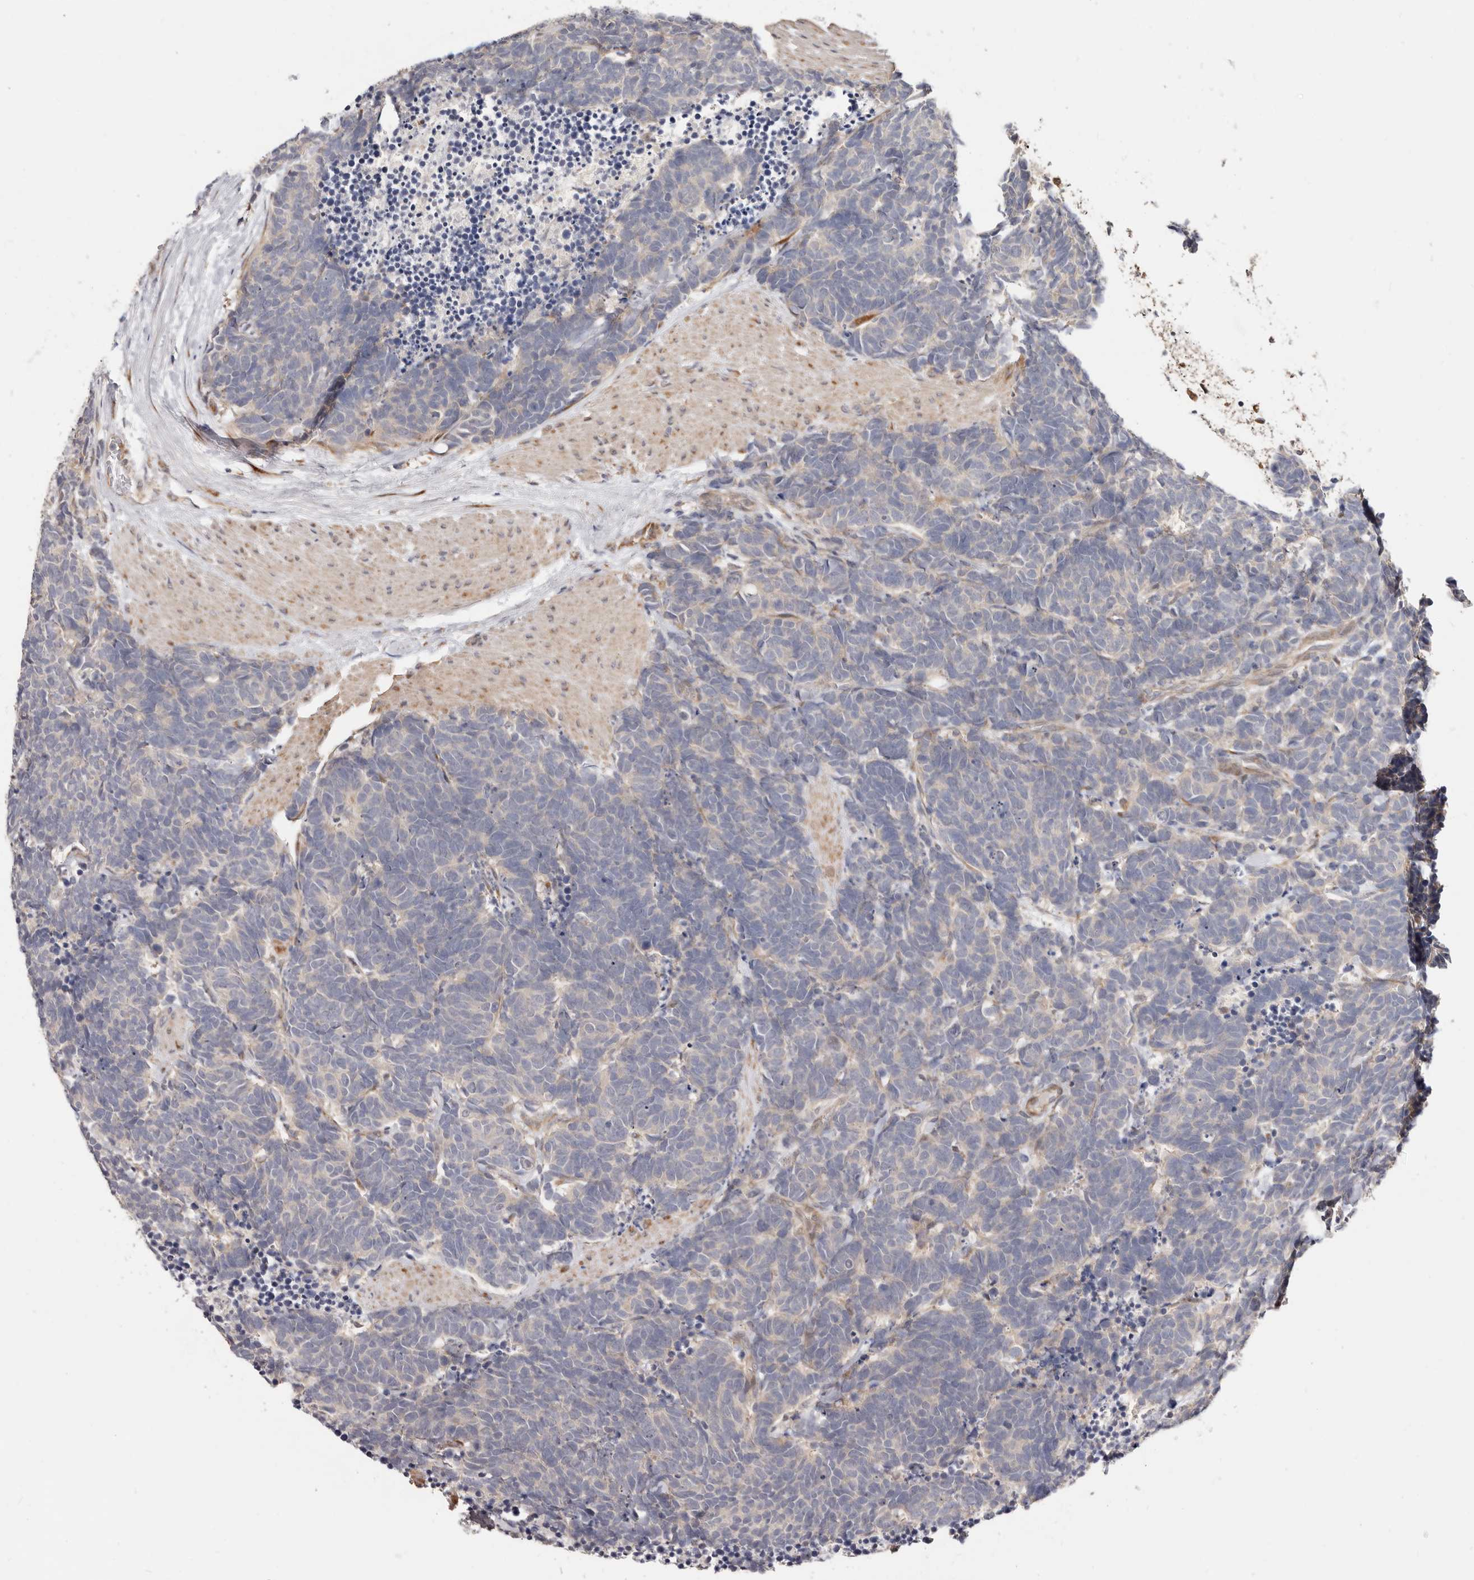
{"staining": {"intensity": "negative", "quantity": "none", "location": "none"}, "tissue": "carcinoid", "cell_type": "Tumor cells", "image_type": "cancer", "snomed": [{"axis": "morphology", "description": "Carcinoma, NOS"}, {"axis": "morphology", "description": "Carcinoid, malignant, NOS"}, {"axis": "topography", "description": "Urinary bladder"}], "caption": "Immunohistochemical staining of carcinoid demonstrates no significant expression in tumor cells.", "gene": "BCL2L15", "patient": {"sex": "male", "age": 57}}